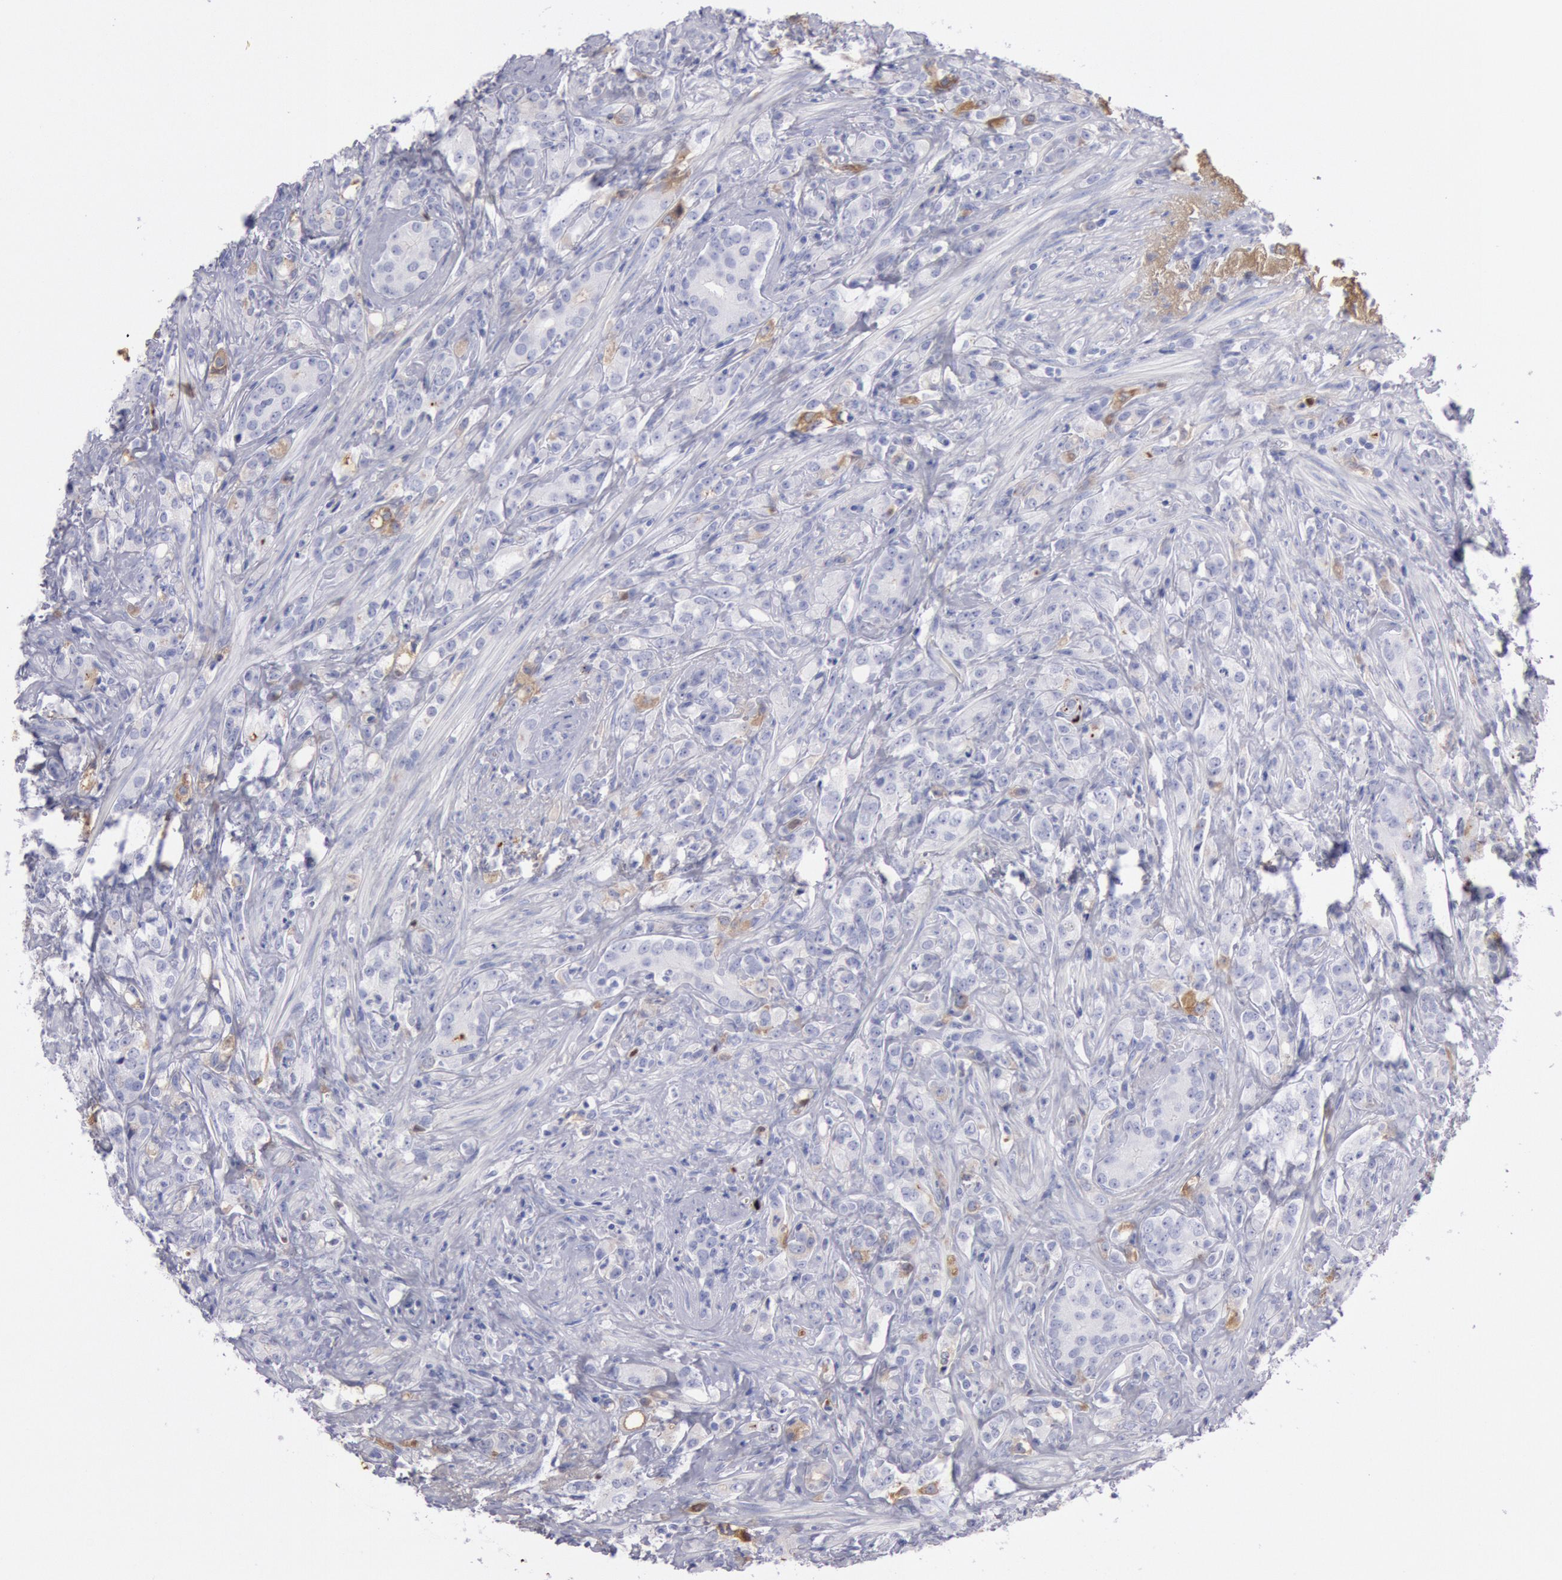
{"staining": {"intensity": "negative", "quantity": "none", "location": "none"}, "tissue": "prostate cancer", "cell_type": "Tumor cells", "image_type": "cancer", "snomed": [{"axis": "morphology", "description": "Adenocarcinoma, Medium grade"}, {"axis": "topography", "description": "Prostate"}], "caption": "Immunohistochemistry histopathology image of neoplastic tissue: prostate cancer stained with DAB displays no significant protein staining in tumor cells.", "gene": "IGHA1", "patient": {"sex": "male", "age": 59}}